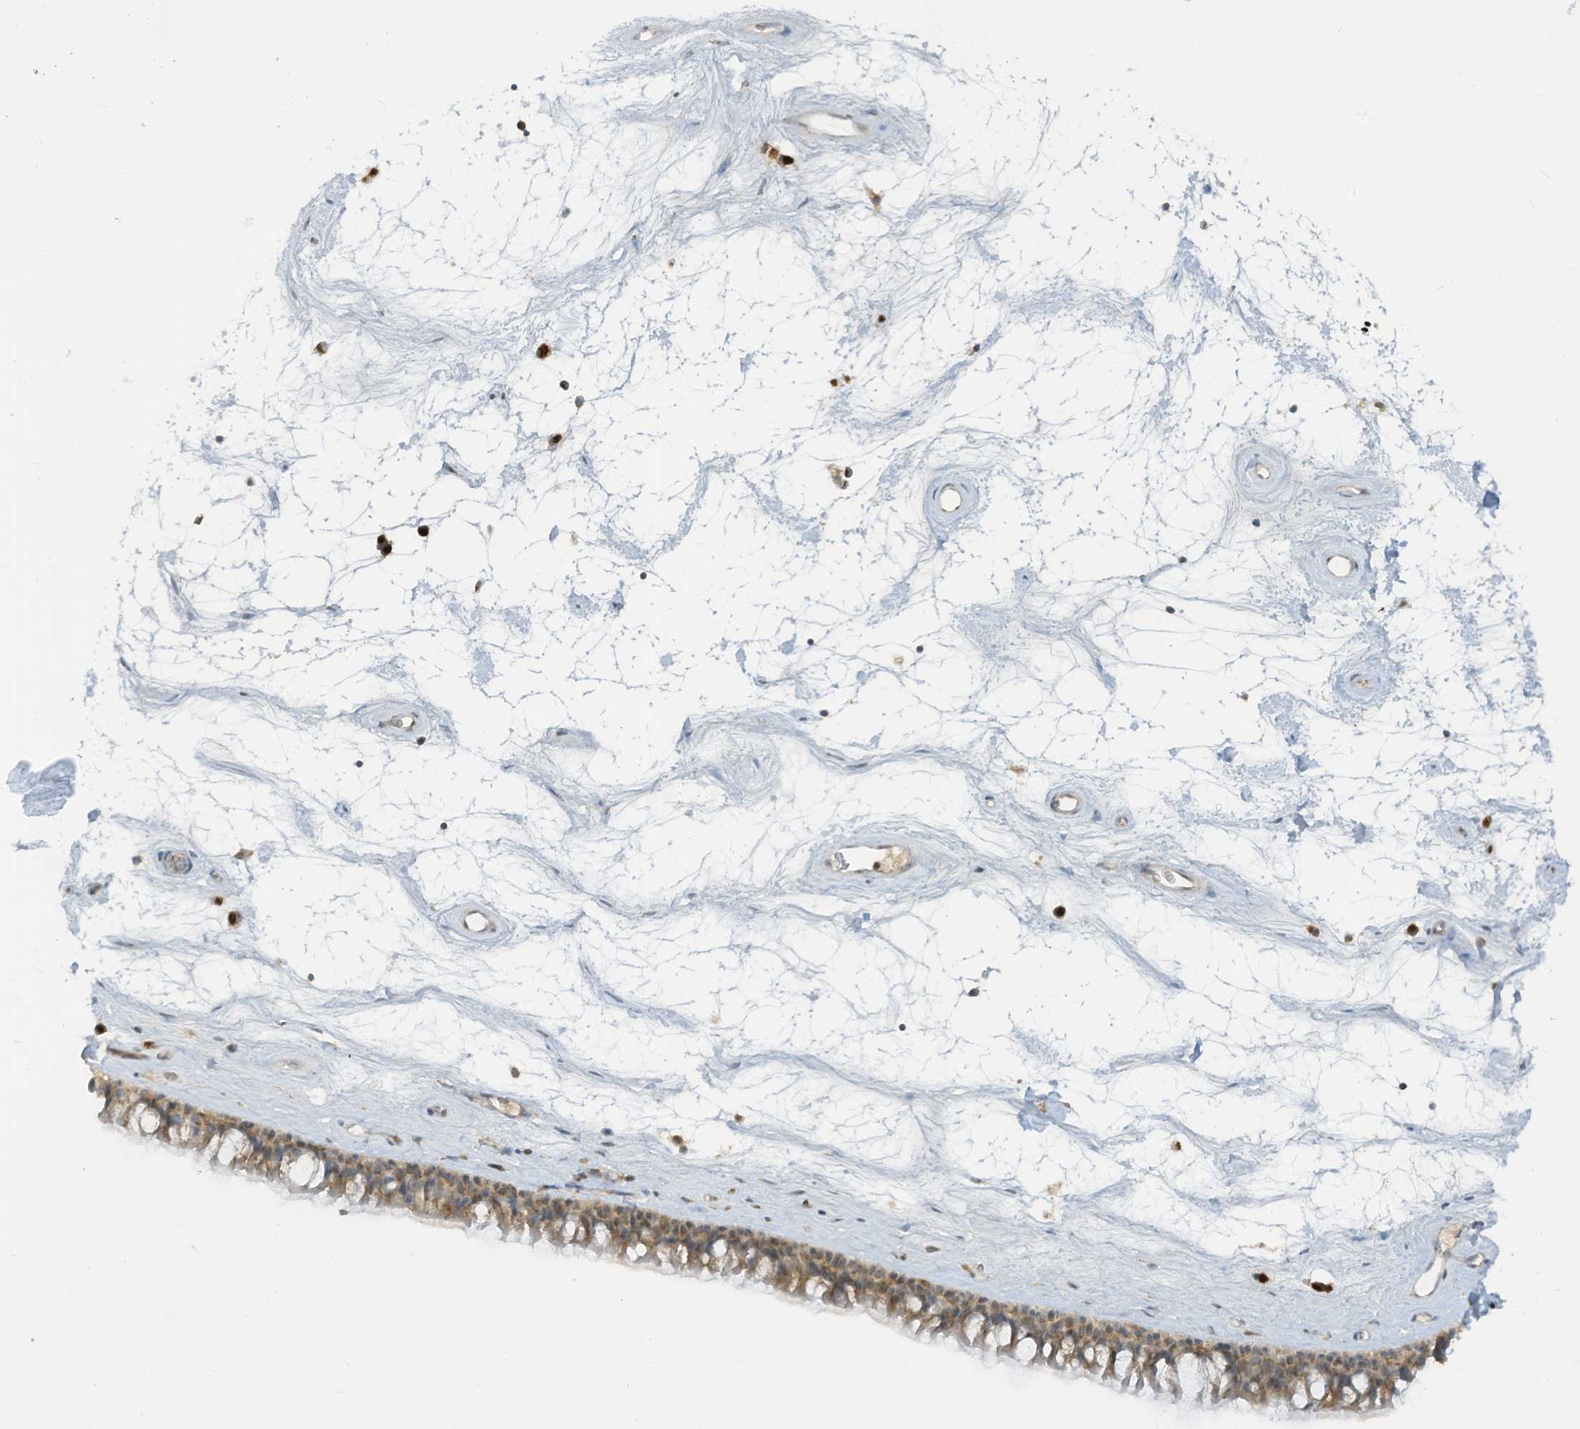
{"staining": {"intensity": "moderate", "quantity": "25%-75%", "location": "cytoplasmic/membranous"}, "tissue": "nasopharynx", "cell_type": "Respiratory epithelial cells", "image_type": "normal", "snomed": [{"axis": "morphology", "description": "Normal tissue, NOS"}, {"axis": "topography", "description": "Nasopharynx"}], "caption": "Immunohistochemical staining of benign human nasopharynx reveals 25%-75% levels of moderate cytoplasmic/membranous protein expression in about 25%-75% of respiratory epithelial cells. (Stains: DAB (3,3'-diaminobenzidine) in brown, nuclei in blue, Microscopy: brightfield microscopy at high magnification).", "gene": "PARVG", "patient": {"sex": "male", "age": 64}}